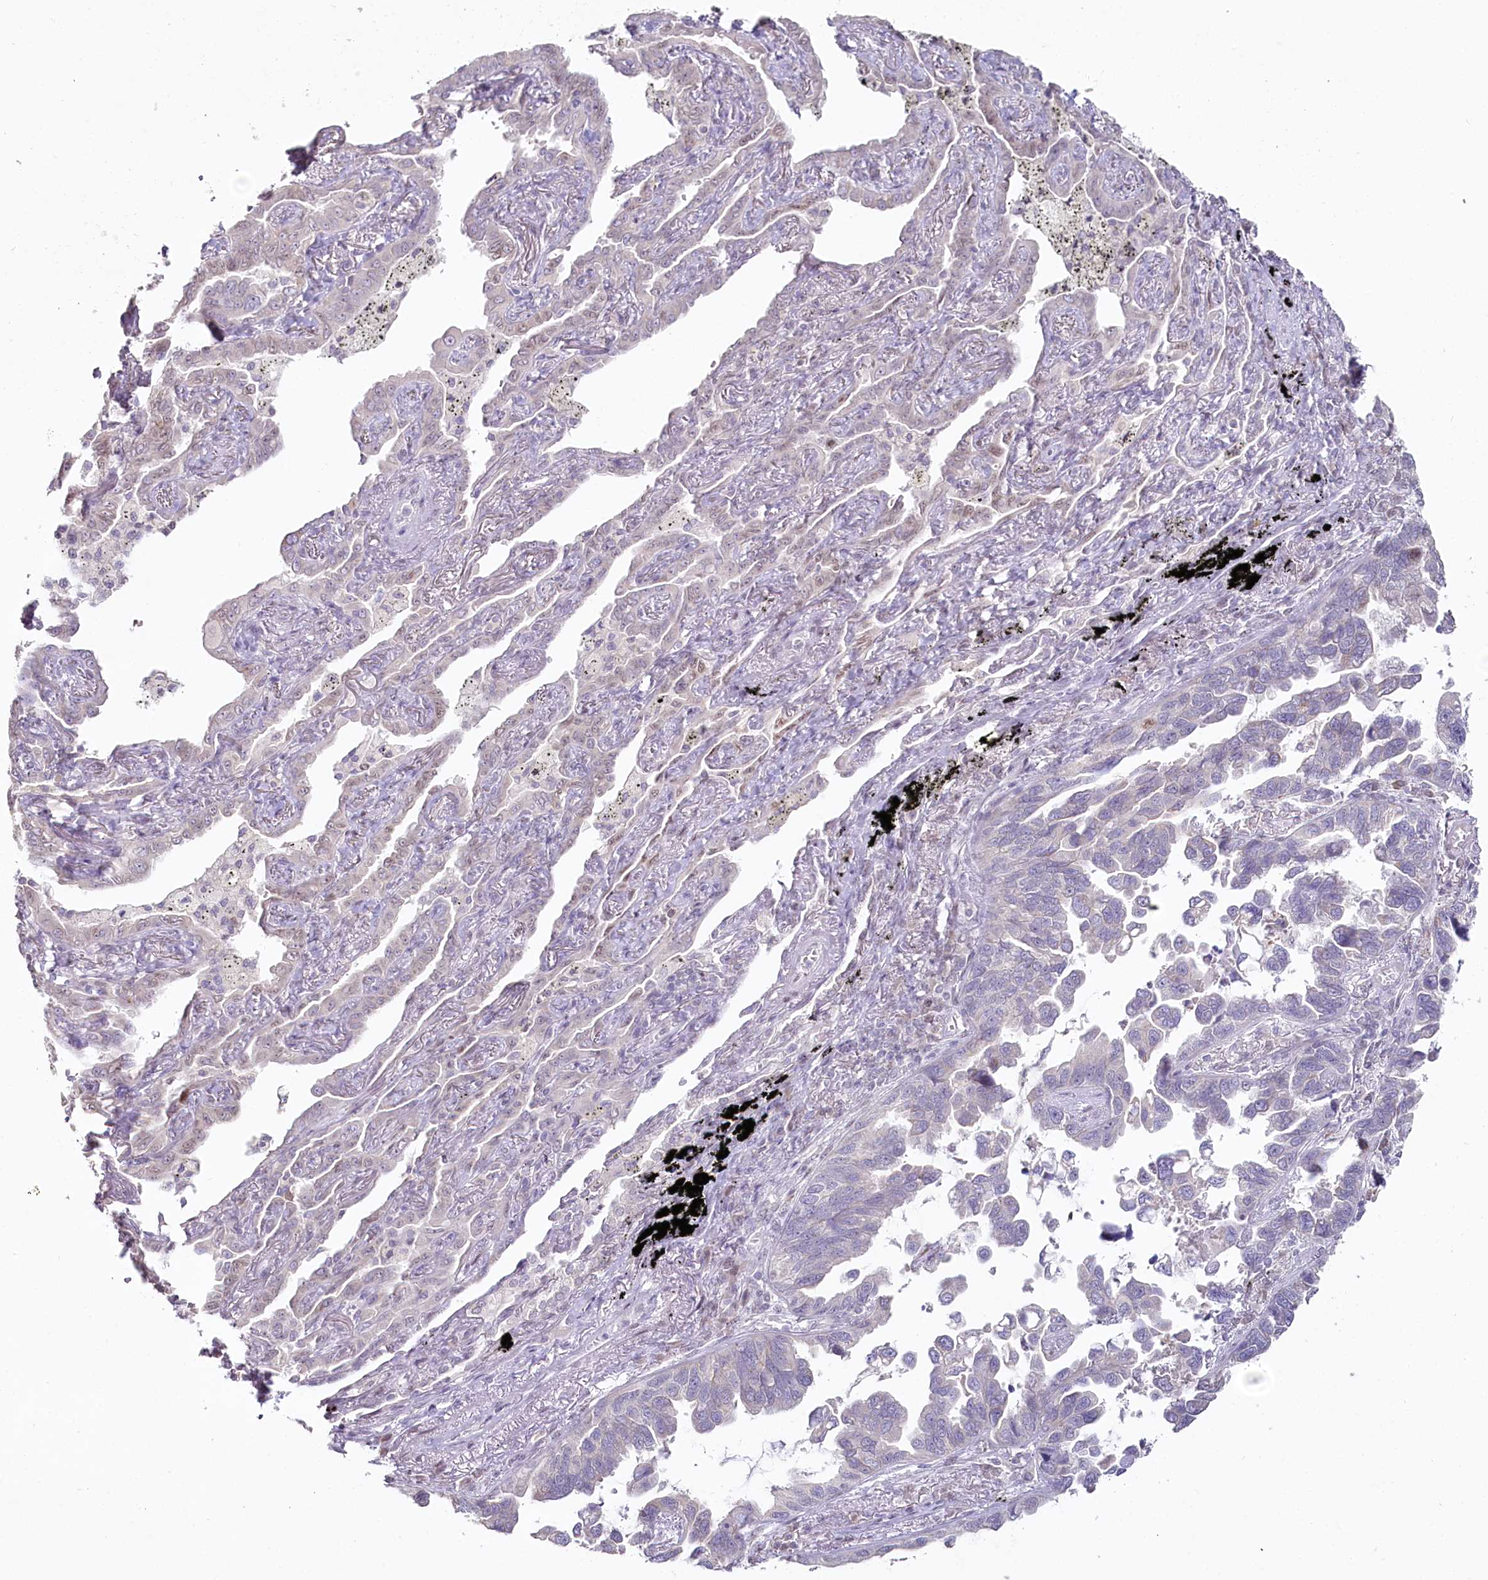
{"staining": {"intensity": "negative", "quantity": "none", "location": "none"}, "tissue": "lung cancer", "cell_type": "Tumor cells", "image_type": "cancer", "snomed": [{"axis": "morphology", "description": "Adenocarcinoma, NOS"}, {"axis": "topography", "description": "Lung"}], "caption": "This is a micrograph of immunohistochemistry (IHC) staining of lung adenocarcinoma, which shows no staining in tumor cells.", "gene": "HPD", "patient": {"sex": "male", "age": 67}}